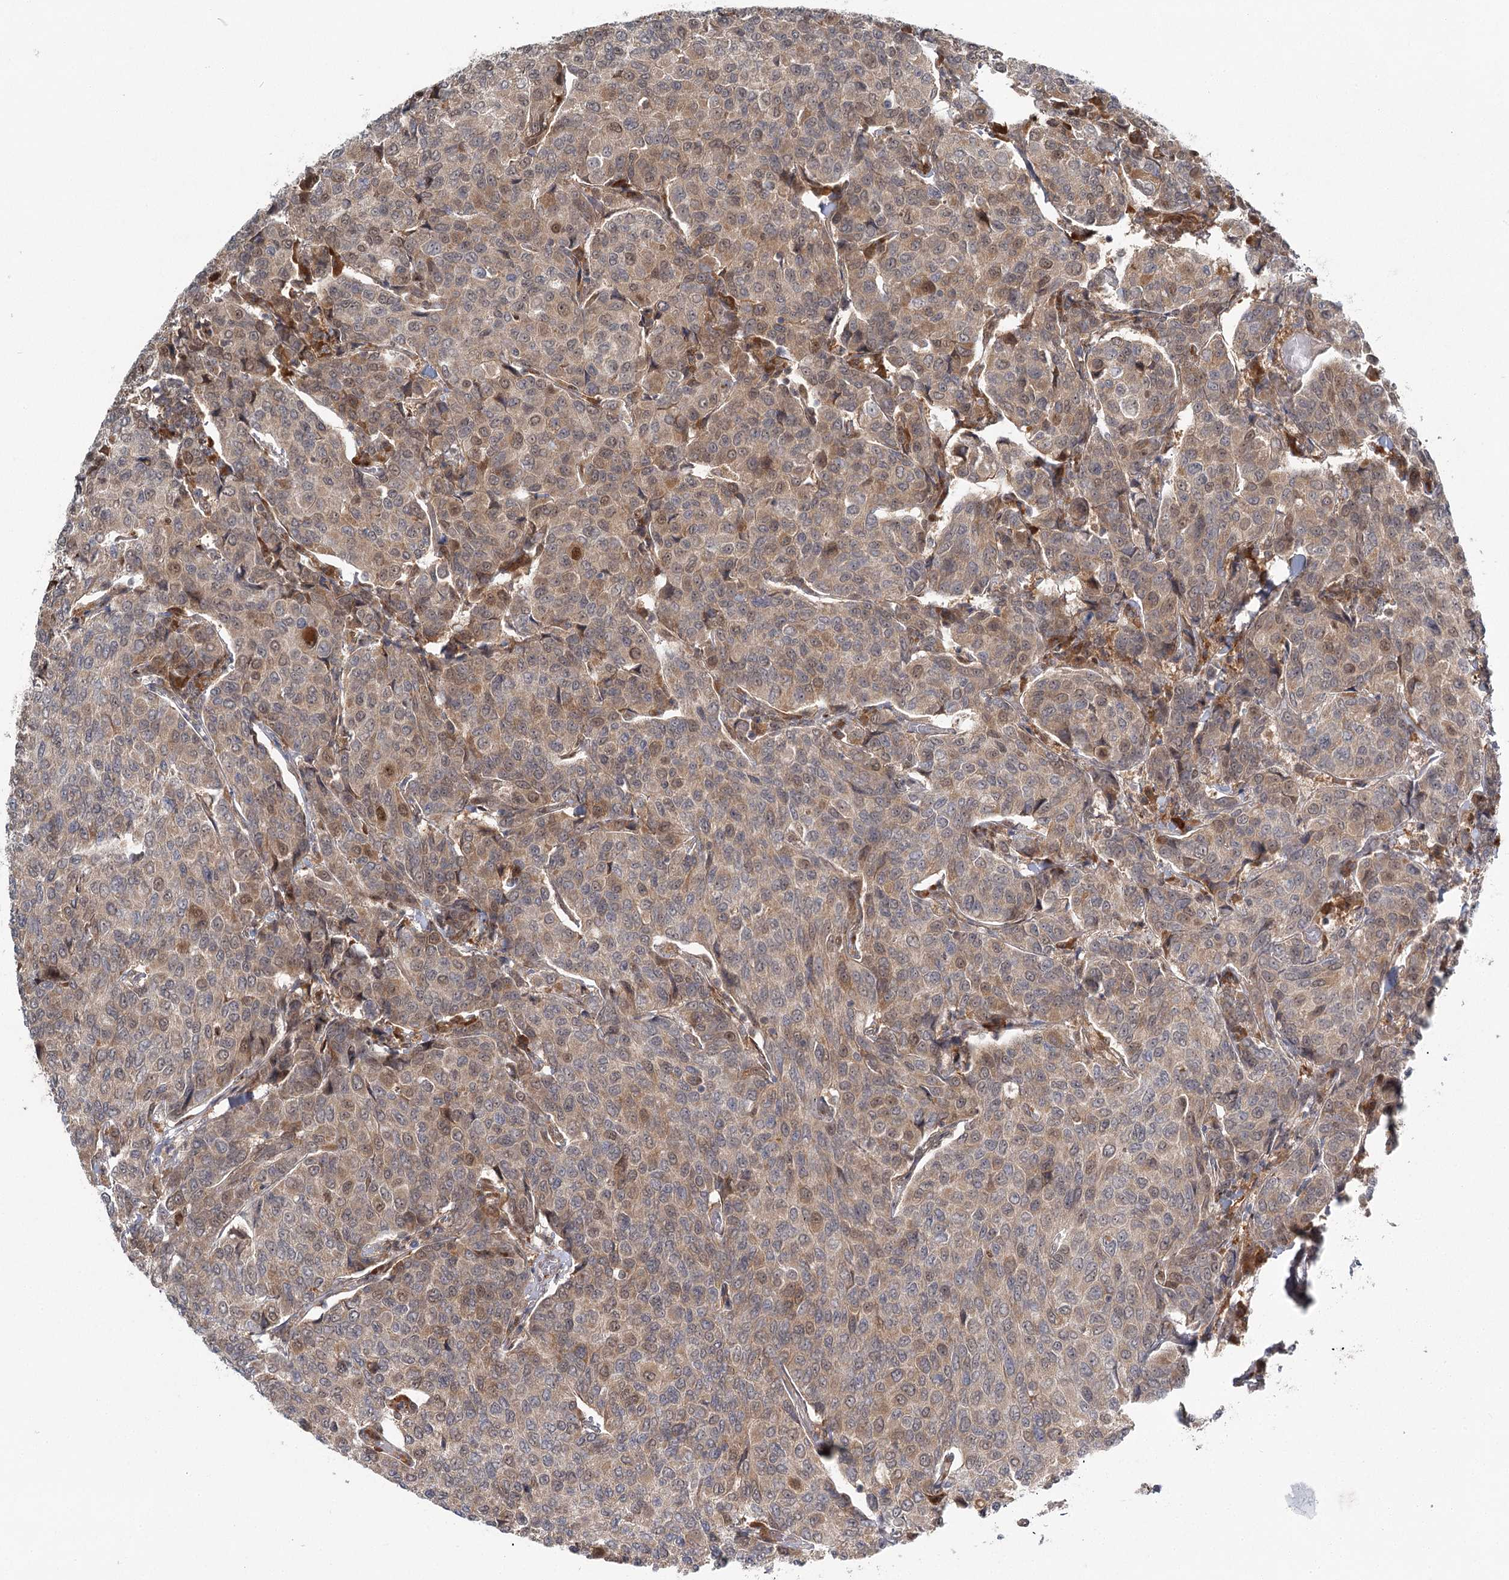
{"staining": {"intensity": "moderate", "quantity": "25%-75%", "location": "cytoplasmic/membranous,nuclear"}, "tissue": "breast cancer", "cell_type": "Tumor cells", "image_type": "cancer", "snomed": [{"axis": "morphology", "description": "Duct carcinoma"}, {"axis": "topography", "description": "Breast"}], "caption": "This is a histology image of immunohistochemistry staining of infiltrating ductal carcinoma (breast), which shows moderate expression in the cytoplasmic/membranous and nuclear of tumor cells.", "gene": "THNSL1", "patient": {"sex": "female", "age": 55}}